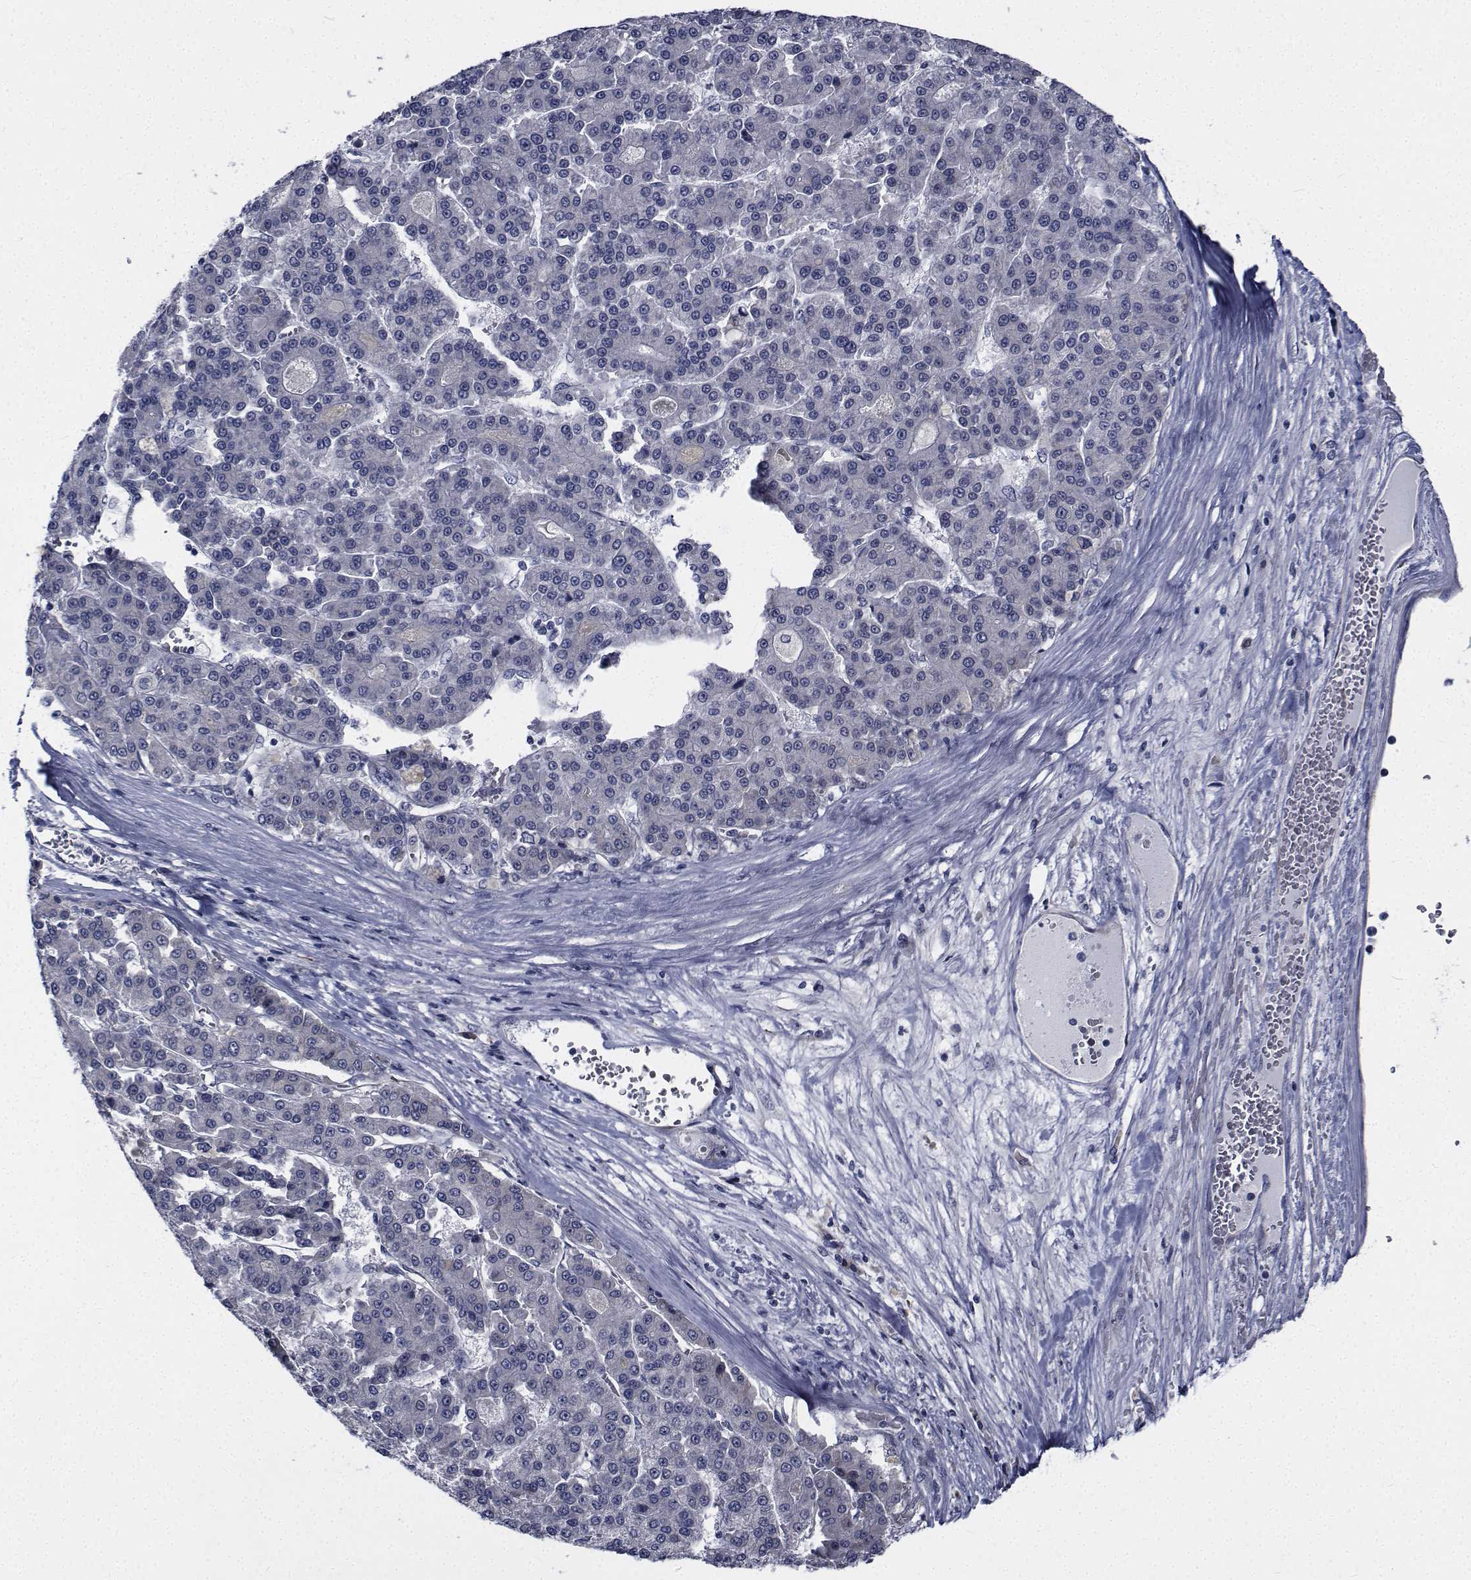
{"staining": {"intensity": "negative", "quantity": "none", "location": "none"}, "tissue": "liver cancer", "cell_type": "Tumor cells", "image_type": "cancer", "snomed": [{"axis": "morphology", "description": "Carcinoma, Hepatocellular, NOS"}, {"axis": "topography", "description": "Liver"}], "caption": "Immunohistochemical staining of human liver cancer exhibits no significant staining in tumor cells.", "gene": "TTBK1", "patient": {"sex": "male", "age": 70}}